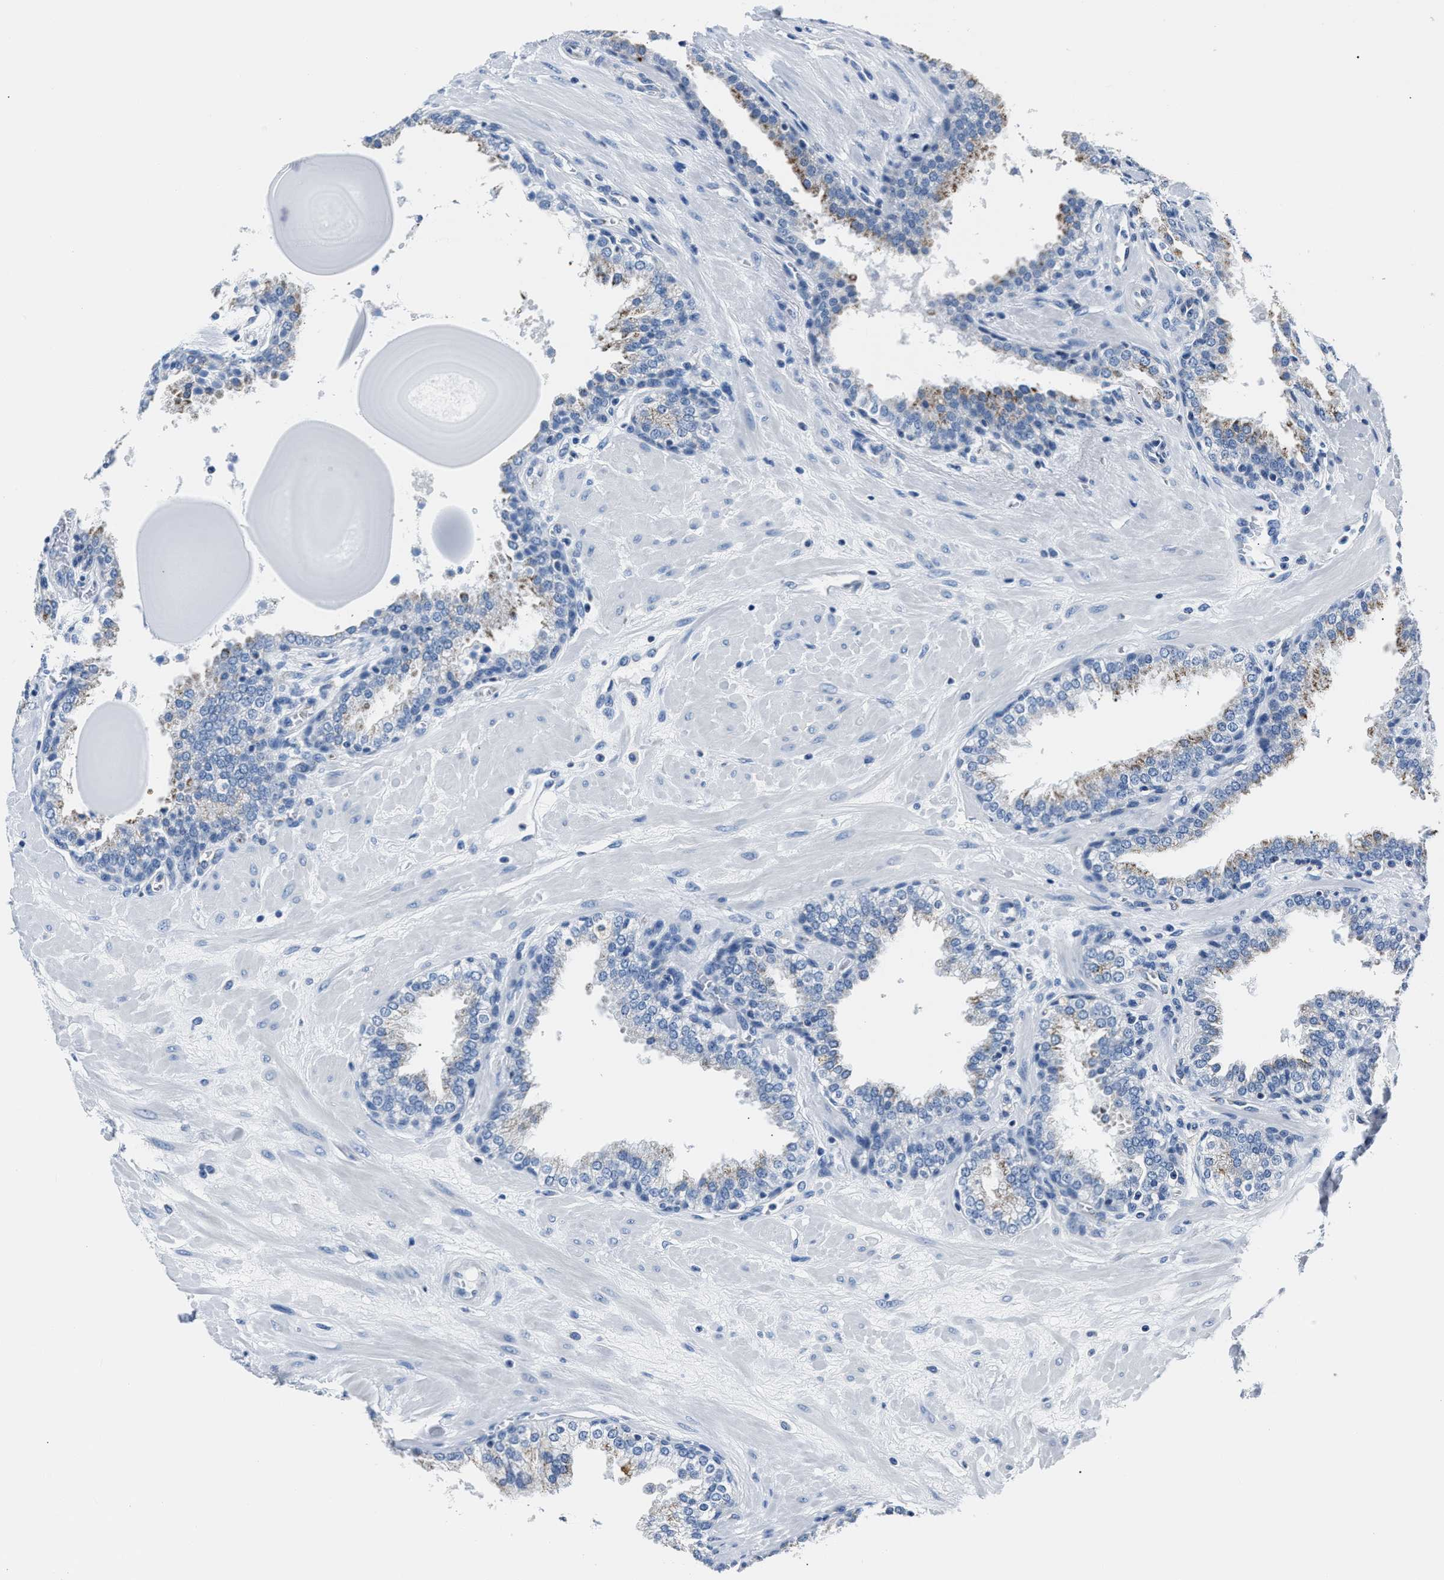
{"staining": {"intensity": "moderate", "quantity": "<25%", "location": "cytoplasmic/membranous"}, "tissue": "prostate", "cell_type": "Glandular cells", "image_type": "normal", "snomed": [{"axis": "morphology", "description": "Normal tissue, NOS"}, {"axis": "topography", "description": "Prostate"}], "caption": "Immunohistochemistry histopathology image of benign prostate: human prostate stained using immunohistochemistry shows low levels of moderate protein expression localized specifically in the cytoplasmic/membranous of glandular cells, appearing as a cytoplasmic/membranous brown color.", "gene": "AMACR", "patient": {"sex": "male", "age": 51}}